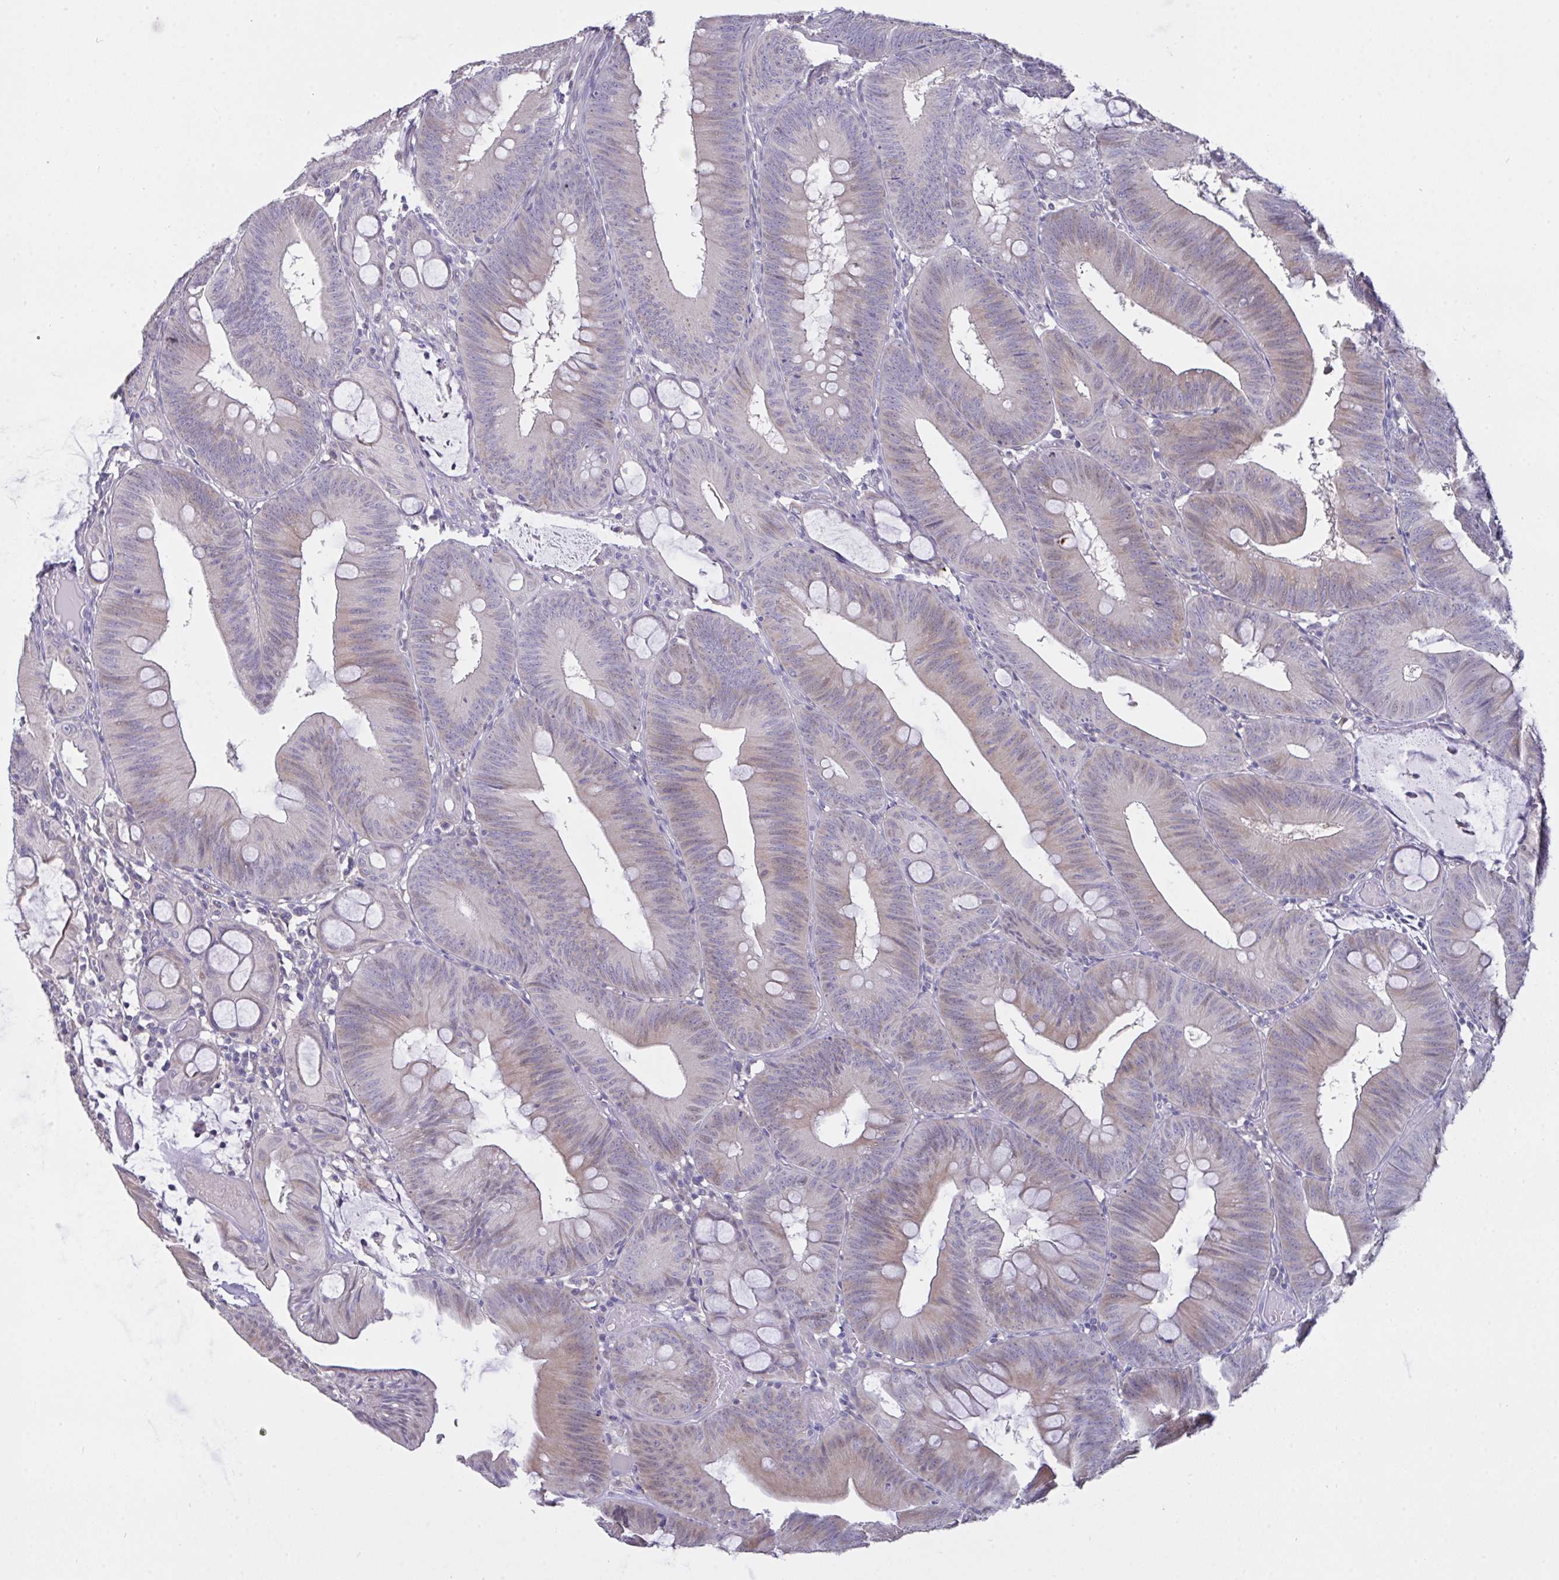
{"staining": {"intensity": "weak", "quantity": "25%-75%", "location": "cytoplasmic/membranous"}, "tissue": "colorectal cancer", "cell_type": "Tumor cells", "image_type": "cancer", "snomed": [{"axis": "morphology", "description": "Adenocarcinoma, NOS"}, {"axis": "topography", "description": "Colon"}], "caption": "An IHC histopathology image of tumor tissue is shown. Protein staining in brown highlights weak cytoplasmic/membranous positivity in colorectal cancer within tumor cells.", "gene": "L3HYPDH", "patient": {"sex": "male", "age": 84}}